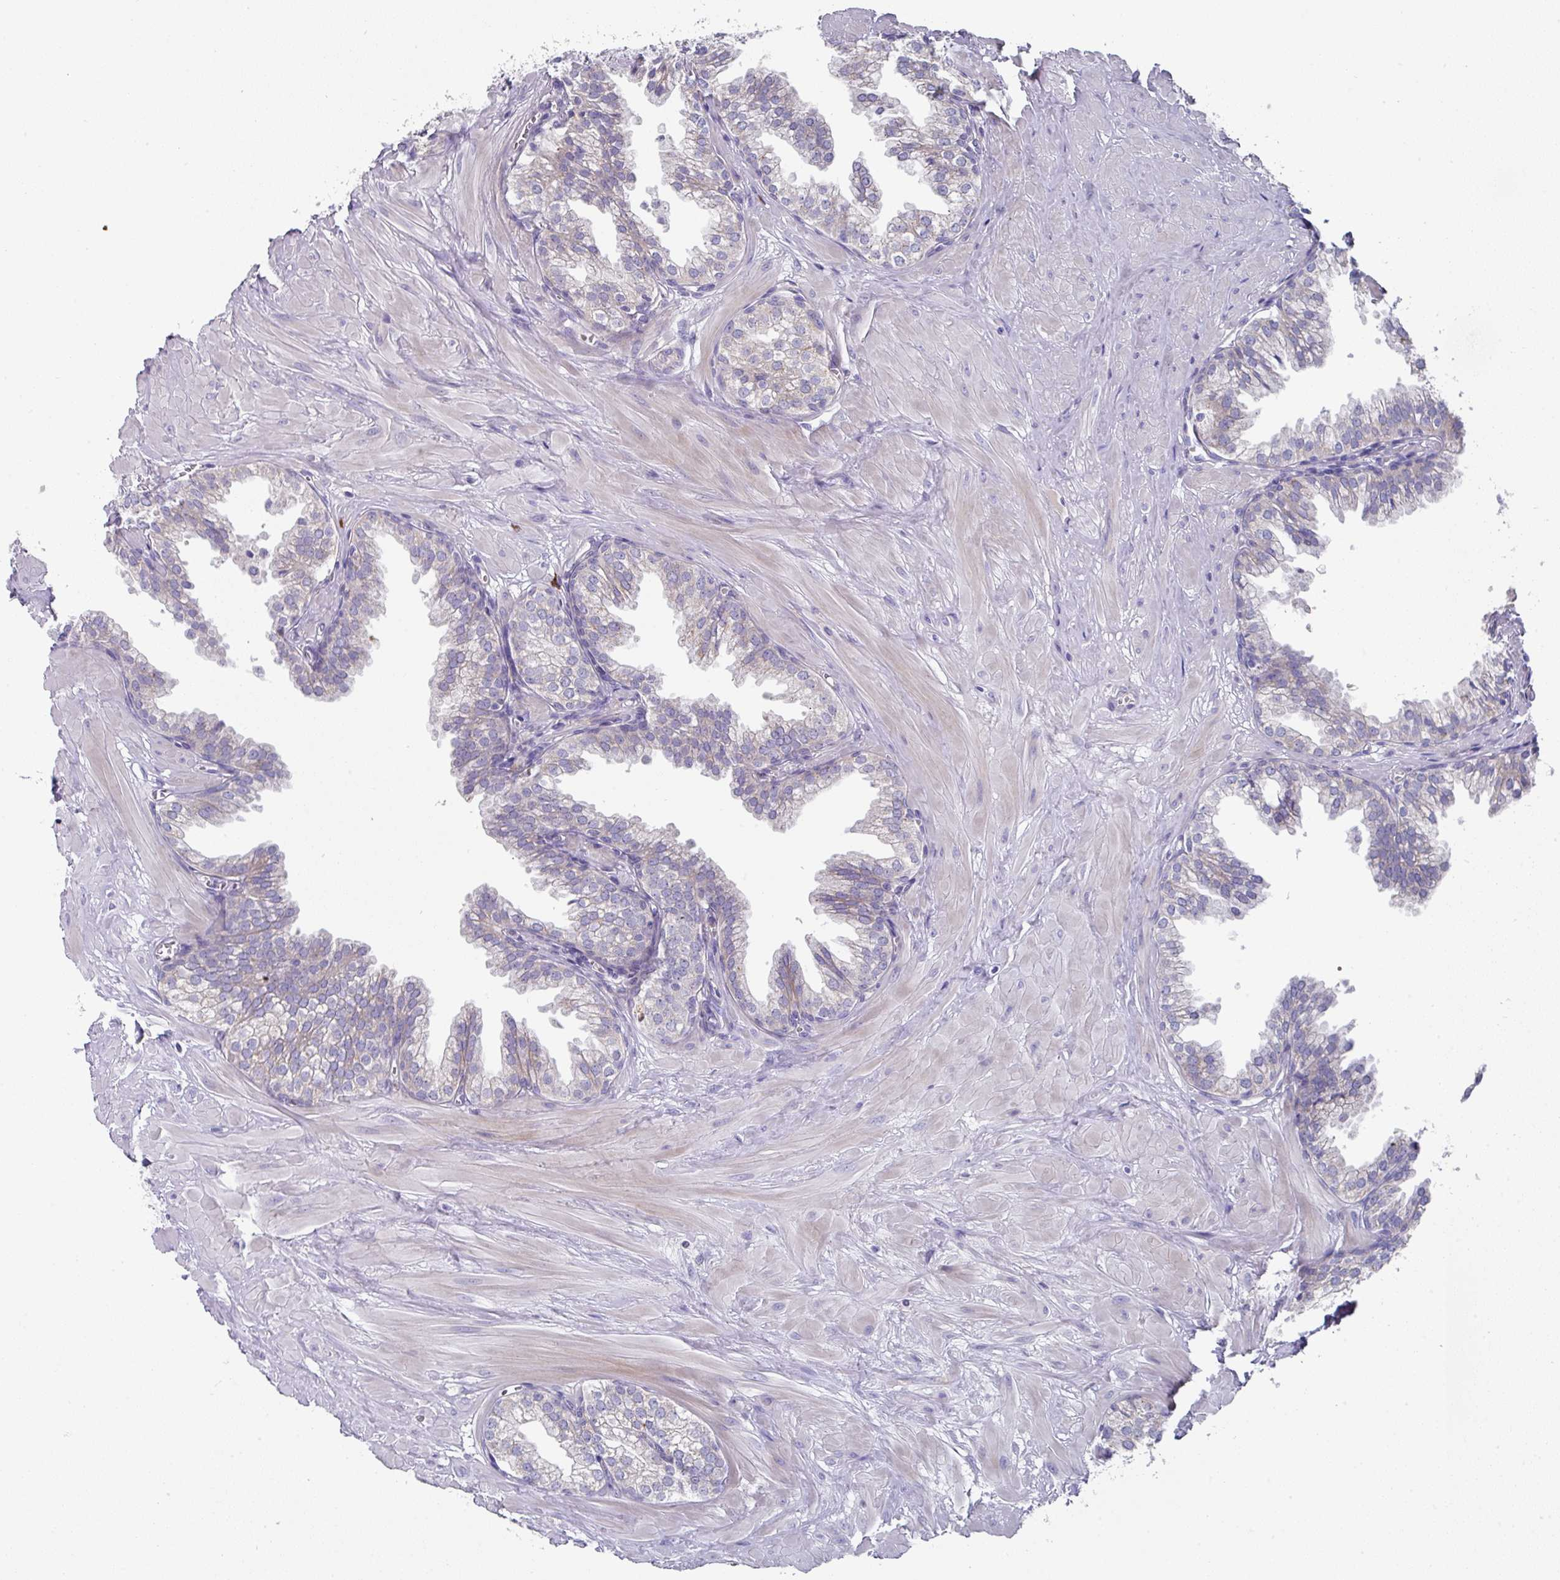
{"staining": {"intensity": "weak", "quantity": "<25%", "location": "cytoplasmic/membranous"}, "tissue": "prostate", "cell_type": "Glandular cells", "image_type": "normal", "snomed": [{"axis": "morphology", "description": "Normal tissue, NOS"}, {"axis": "topography", "description": "Prostate"}, {"axis": "topography", "description": "Peripheral nerve tissue"}], "caption": "An IHC micrograph of normal prostate is shown. There is no staining in glandular cells of prostate. The staining was performed using DAB (3,3'-diaminobenzidine) to visualize the protein expression in brown, while the nuclei were stained in blue with hematoxylin (Magnification: 20x).", "gene": "IL4R", "patient": {"sex": "male", "age": 55}}